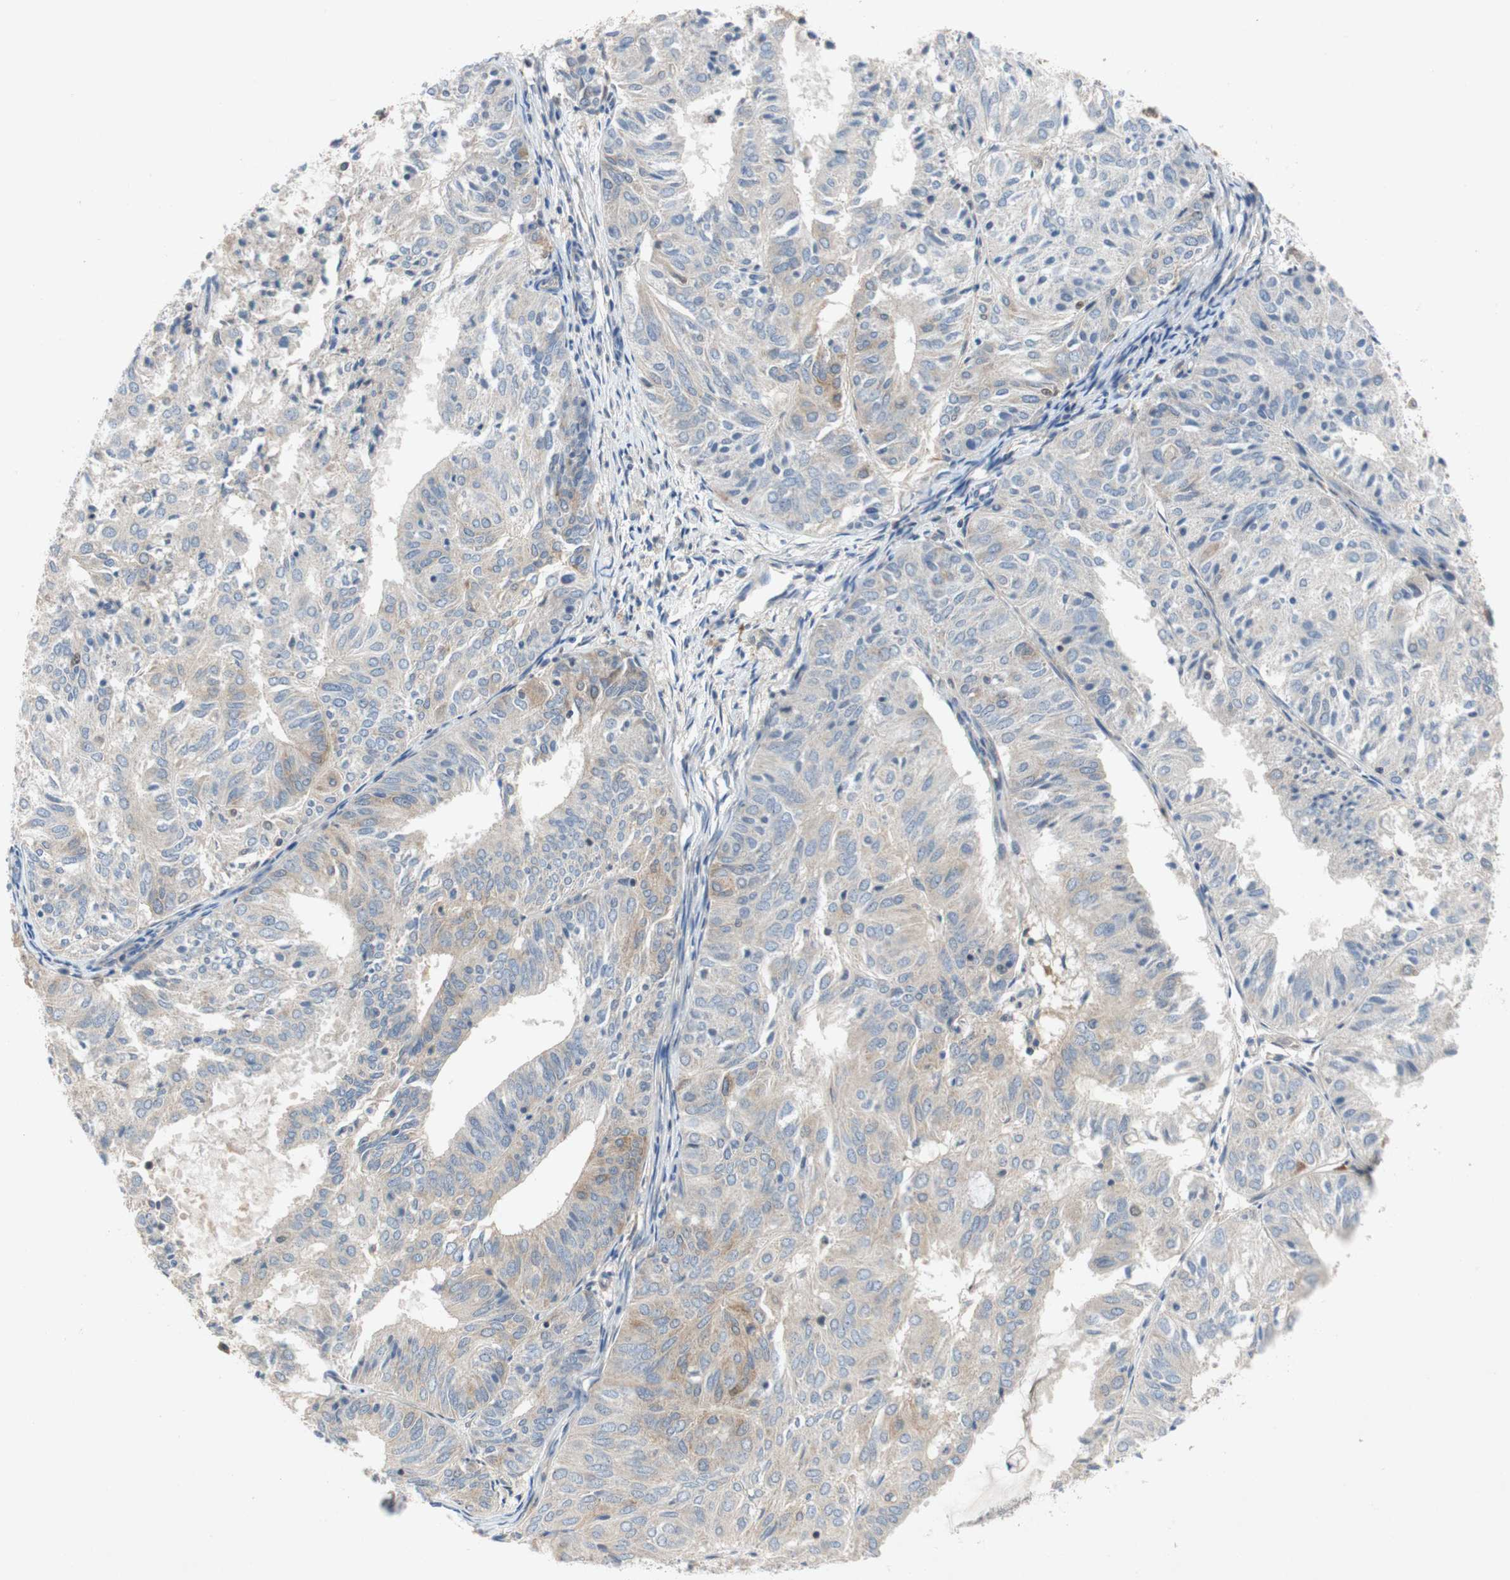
{"staining": {"intensity": "weak", "quantity": "25%-75%", "location": "cytoplasmic/membranous"}, "tissue": "endometrial cancer", "cell_type": "Tumor cells", "image_type": "cancer", "snomed": [{"axis": "morphology", "description": "Adenocarcinoma, NOS"}, {"axis": "topography", "description": "Uterus"}], "caption": "Adenocarcinoma (endometrial) stained for a protein (brown) demonstrates weak cytoplasmic/membranous positive positivity in about 25%-75% of tumor cells.", "gene": "RELB", "patient": {"sex": "female", "age": 60}}